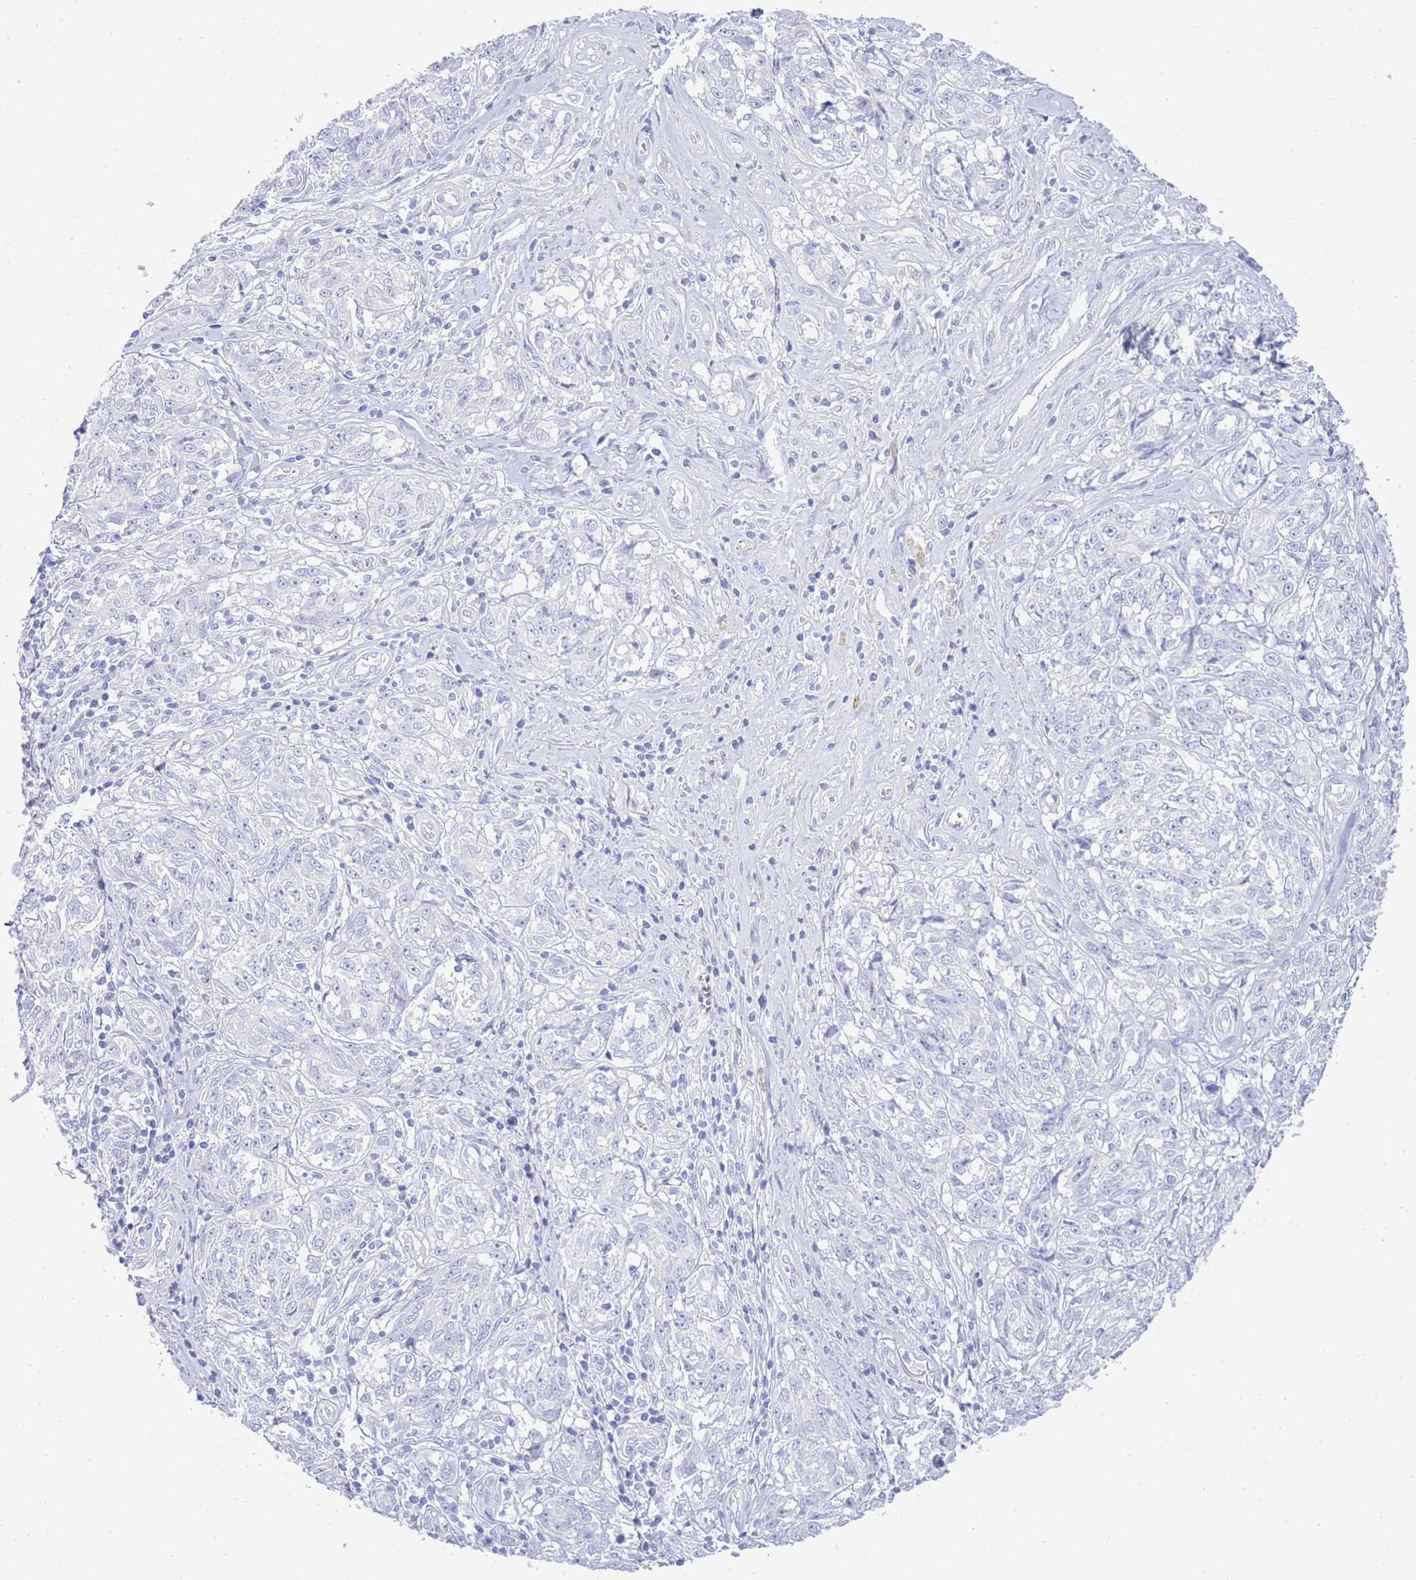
{"staining": {"intensity": "negative", "quantity": "none", "location": "none"}, "tissue": "melanoma", "cell_type": "Tumor cells", "image_type": "cancer", "snomed": [{"axis": "morphology", "description": "Normal tissue, NOS"}, {"axis": "morphology", "description": "Malignant melanoma, NOS"}, {"axis": "topography", "description": "Skin"}], "caption": "Tumor cells are negative for brown protein staining in melanoma. Nuclei are stained in blue.", "gene": "LRRC37A", "patient": {"sex": "female", "age": 64}}